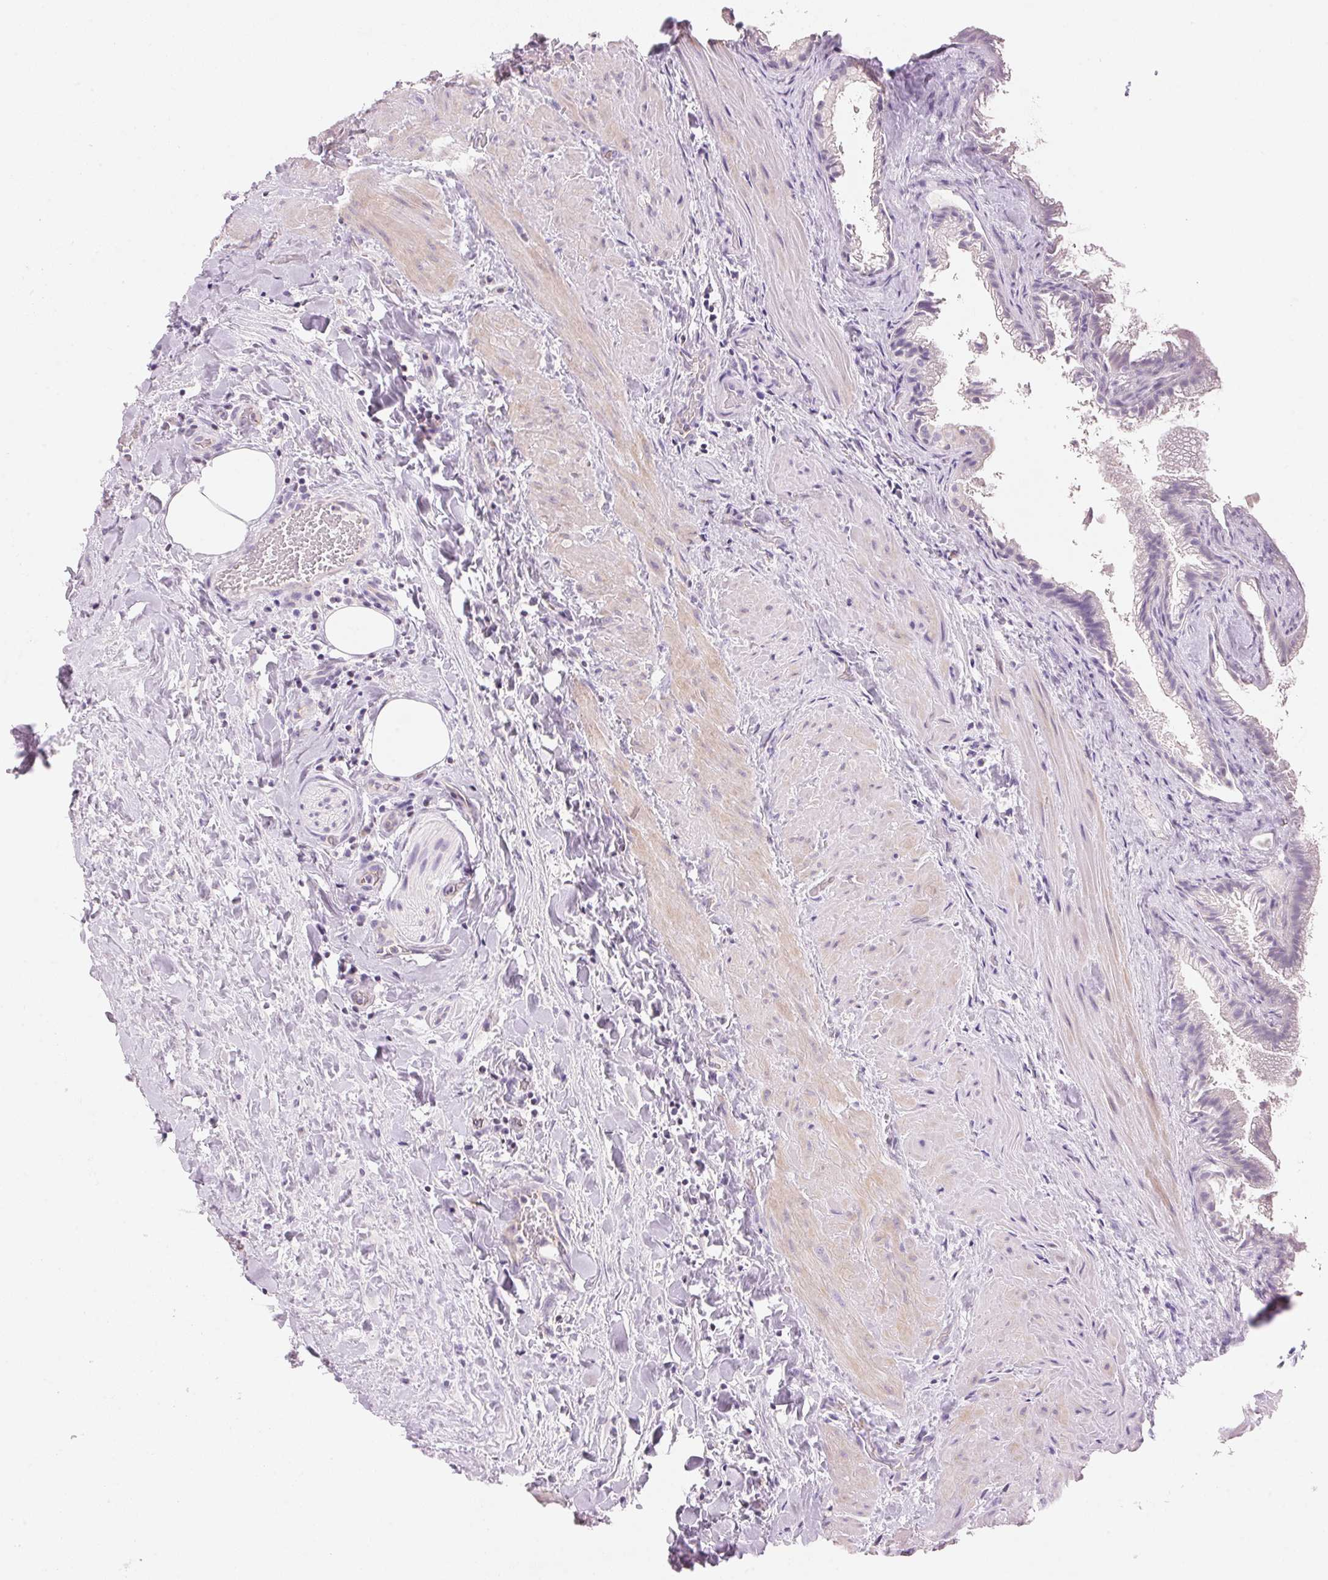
{"staining": {"intensity": "negative", "quantity": "none", "location": "none"}, "tissue": "gallbladder", "cell_type": "Glandular cells", "image_type": "normal", "snomed": [{"axis": "morphology", "description": "Normal tissue, NOS"}, {"axis": "topography", "description": "Gallbladder"}], "caption": "Histopathology image shows no significant protein staining in glandular cells of benign gallbladder.", "gene": "CYP11B1", "patient": {"sex": "male", "age": 70}}